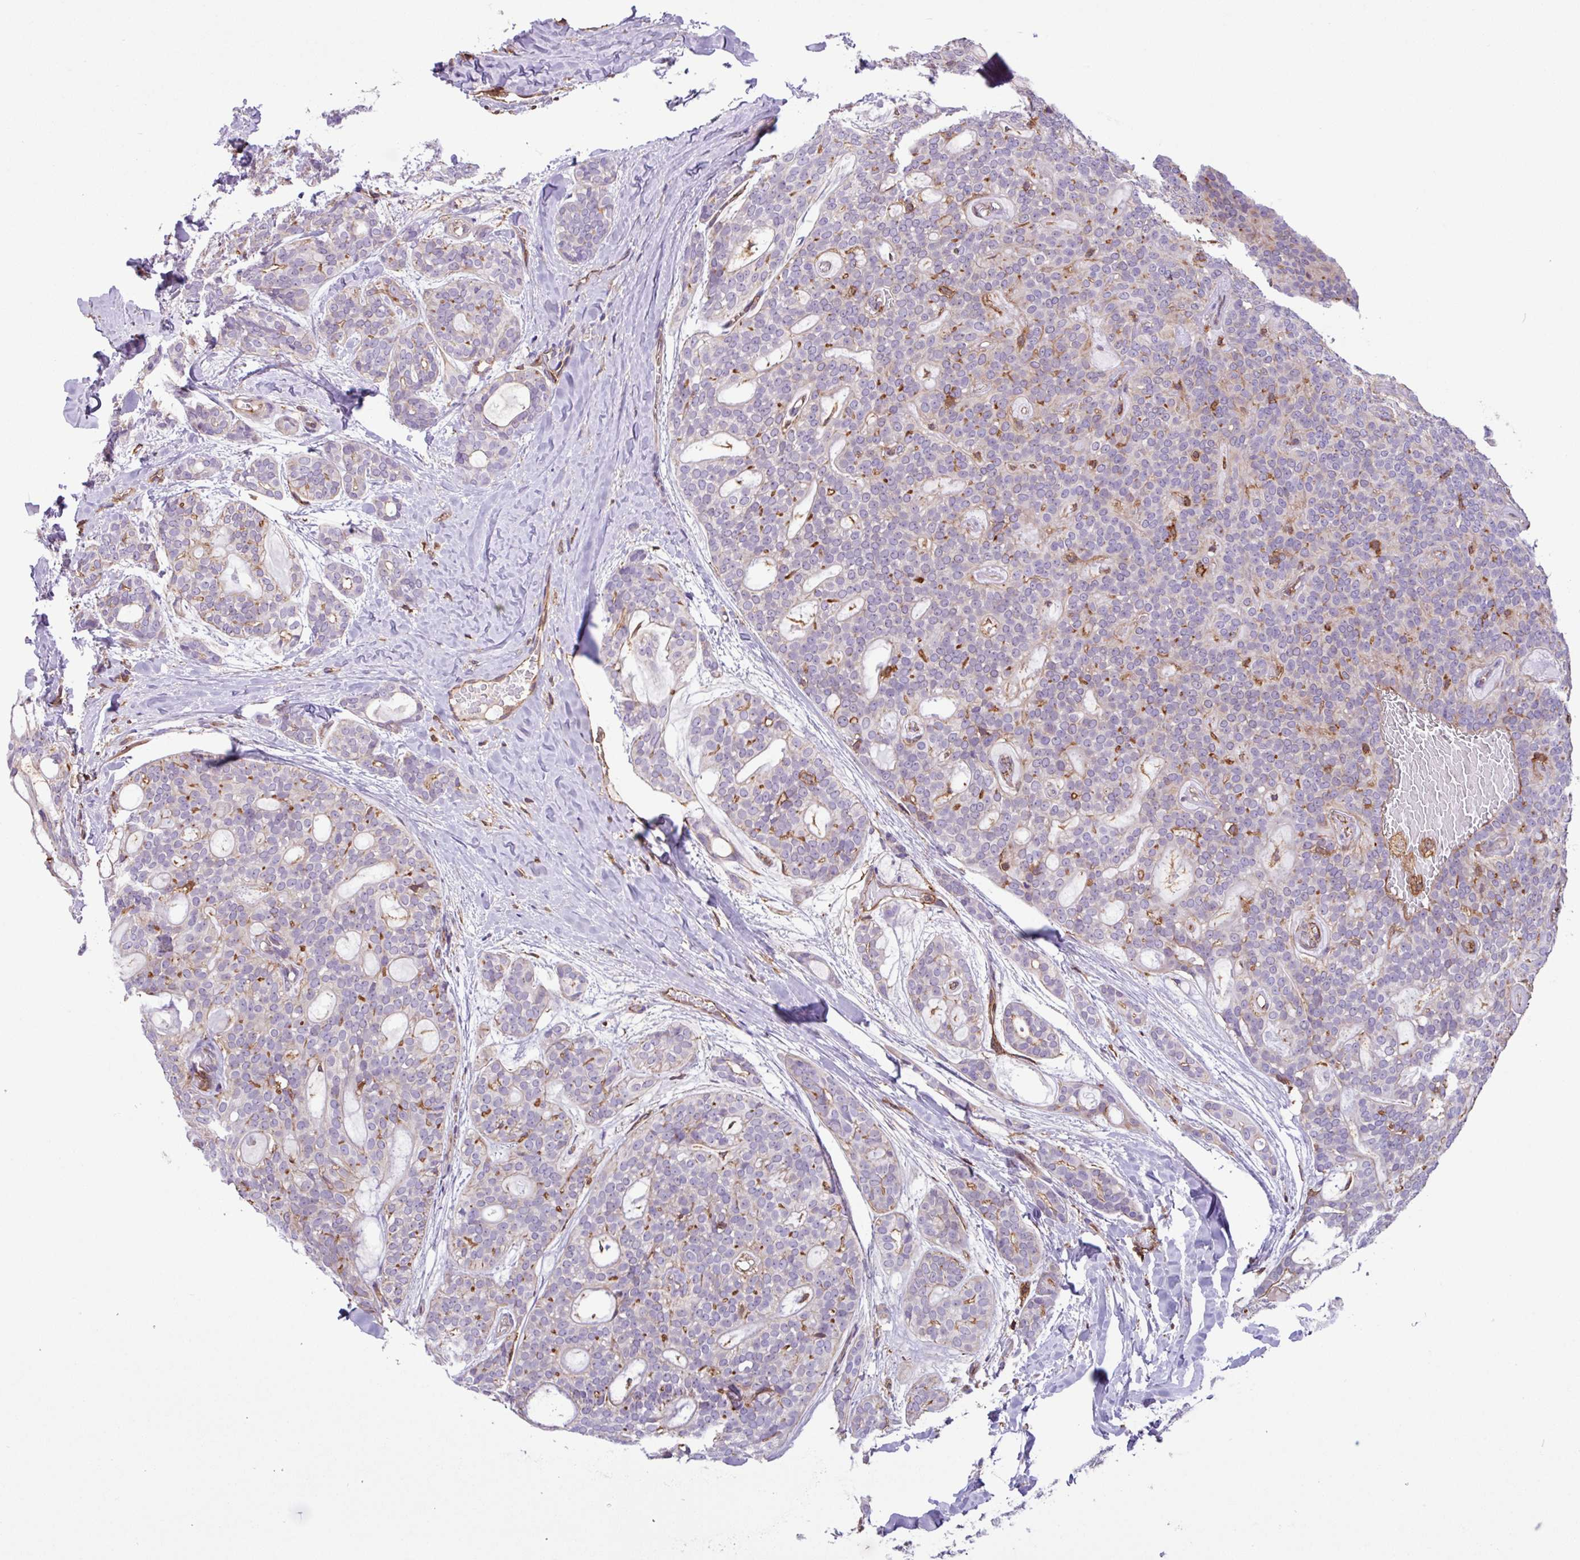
{"staining": {"intensity": "moderate", "quantity": "<25%", "location": "cytoplasmic/membranous"}, "tissue": "head and neck cancer", "cell_type": "Tumor cells", "image_type": "cancer", "snomed": [{"axis": "morphology", "description": "Adenocarcinoma, NOS"}, {"axis": "topography", "description": "Head-Neck"}], "caption": "Head and neck cancer stained with DAB immunohistochemistry (IHC) reveals low levels of moderate cytoplasmic/membranous positivity in approximately <25% of tumor cells. The staining was performed using DAB, with brown indicating positive protein expression. Nuclei are stained blue with hematoxylin.", "gene": "PPP1R18", "patient": {"sex": "male", "age": 66}}